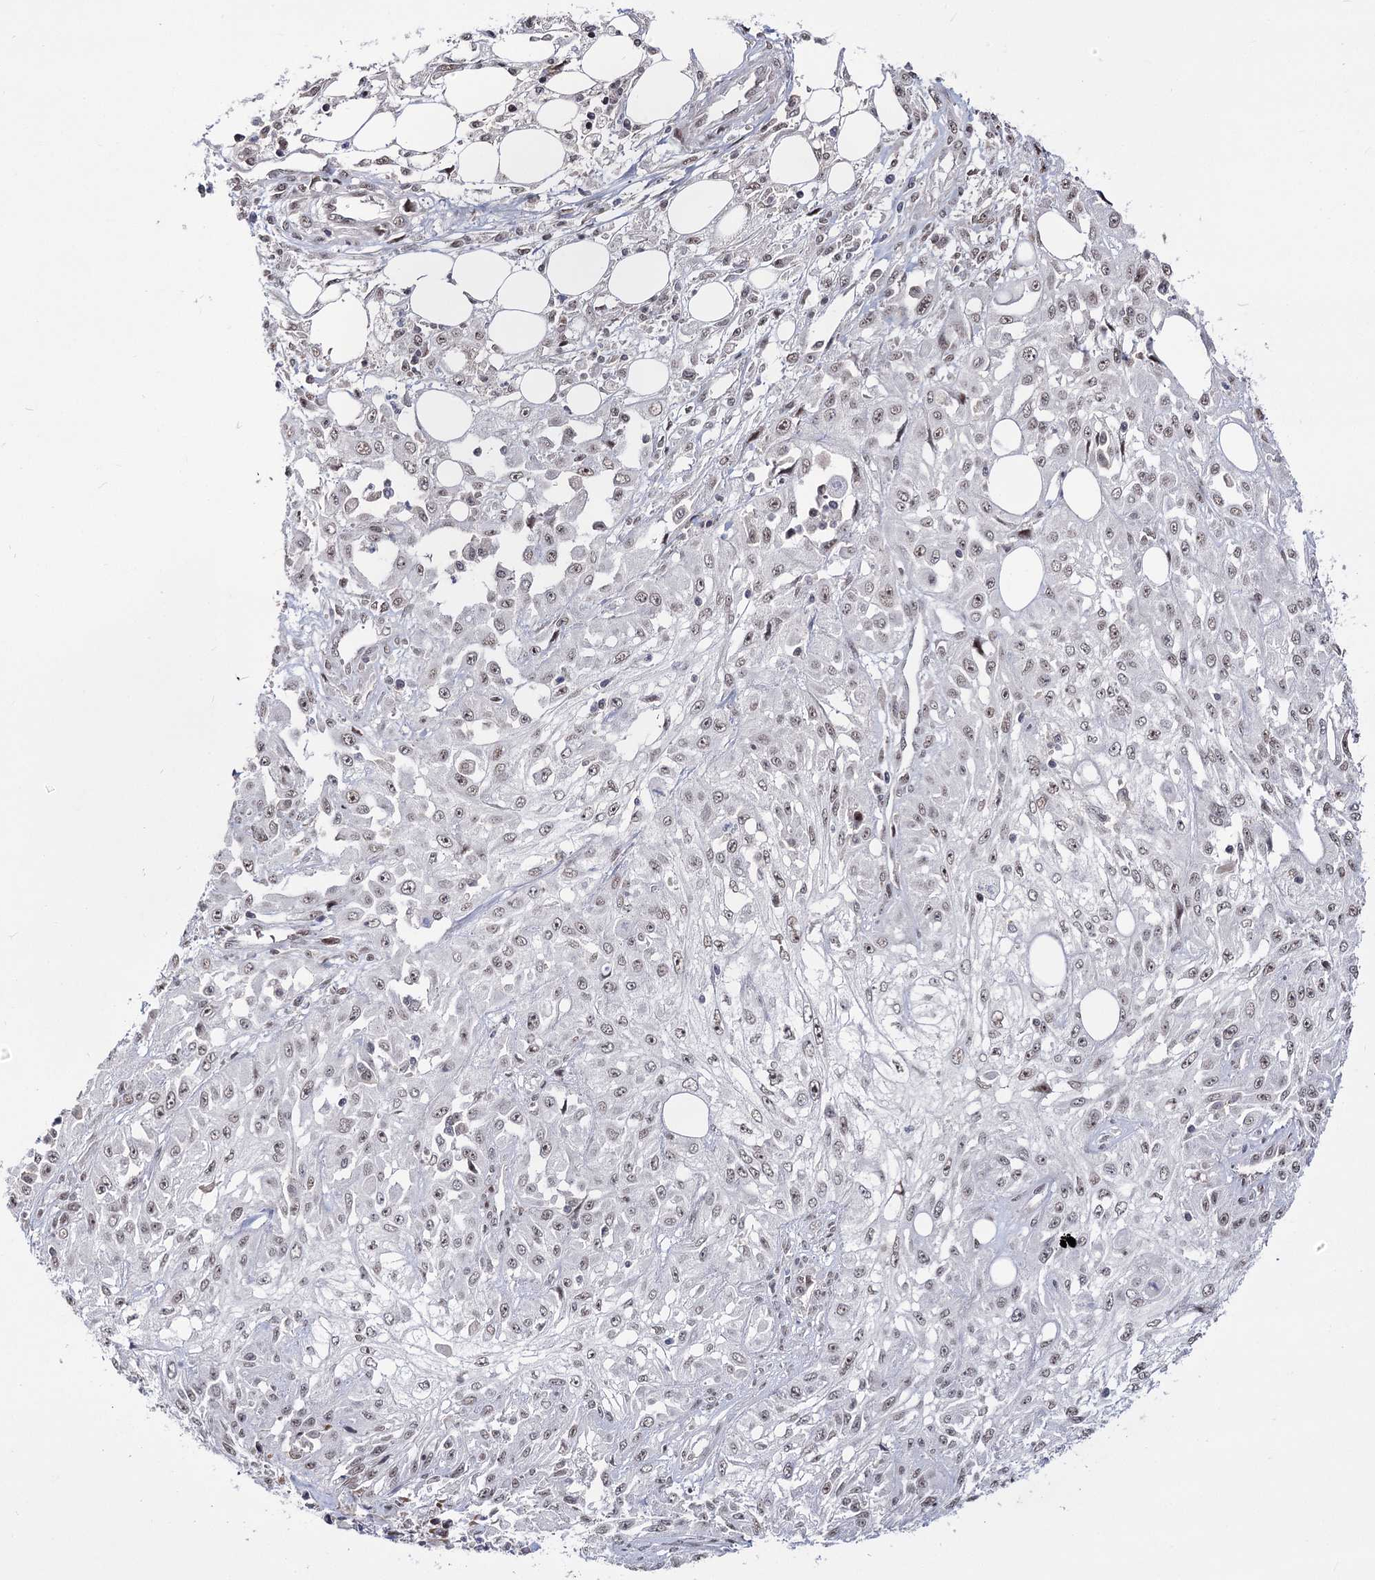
{"staining": {"intensity": "weak", "quantity": ">75%", "location": "nuclear"}, "tissue": "skin cancer", "cell_type": "Tumor cells", "image_type": "cancer", "snomed": [{"axis": "morphology", "description": "Squamous cell carcinoma, NOS"}, {"axis": "morphology", "description": "Squamous cell carcinoma, metastatic, NOS"}, {"axis": "topography", "description": "Skin"}, {"axis": "topography", "description": "Lymph node"}], "caption": "High-power microscopy captured an immunohistochemistry histopathology image of skin metastatic squamous cell carcinoma, revealing weak nuclear positivity in about >75% of tumor cells. The staining was performed using DAB, with brown indicating positive protein expression. Nuclei are stained blue with hematoxylin.", "gene": "STOX1", "patient": {"sex": "male", "age": 75}}